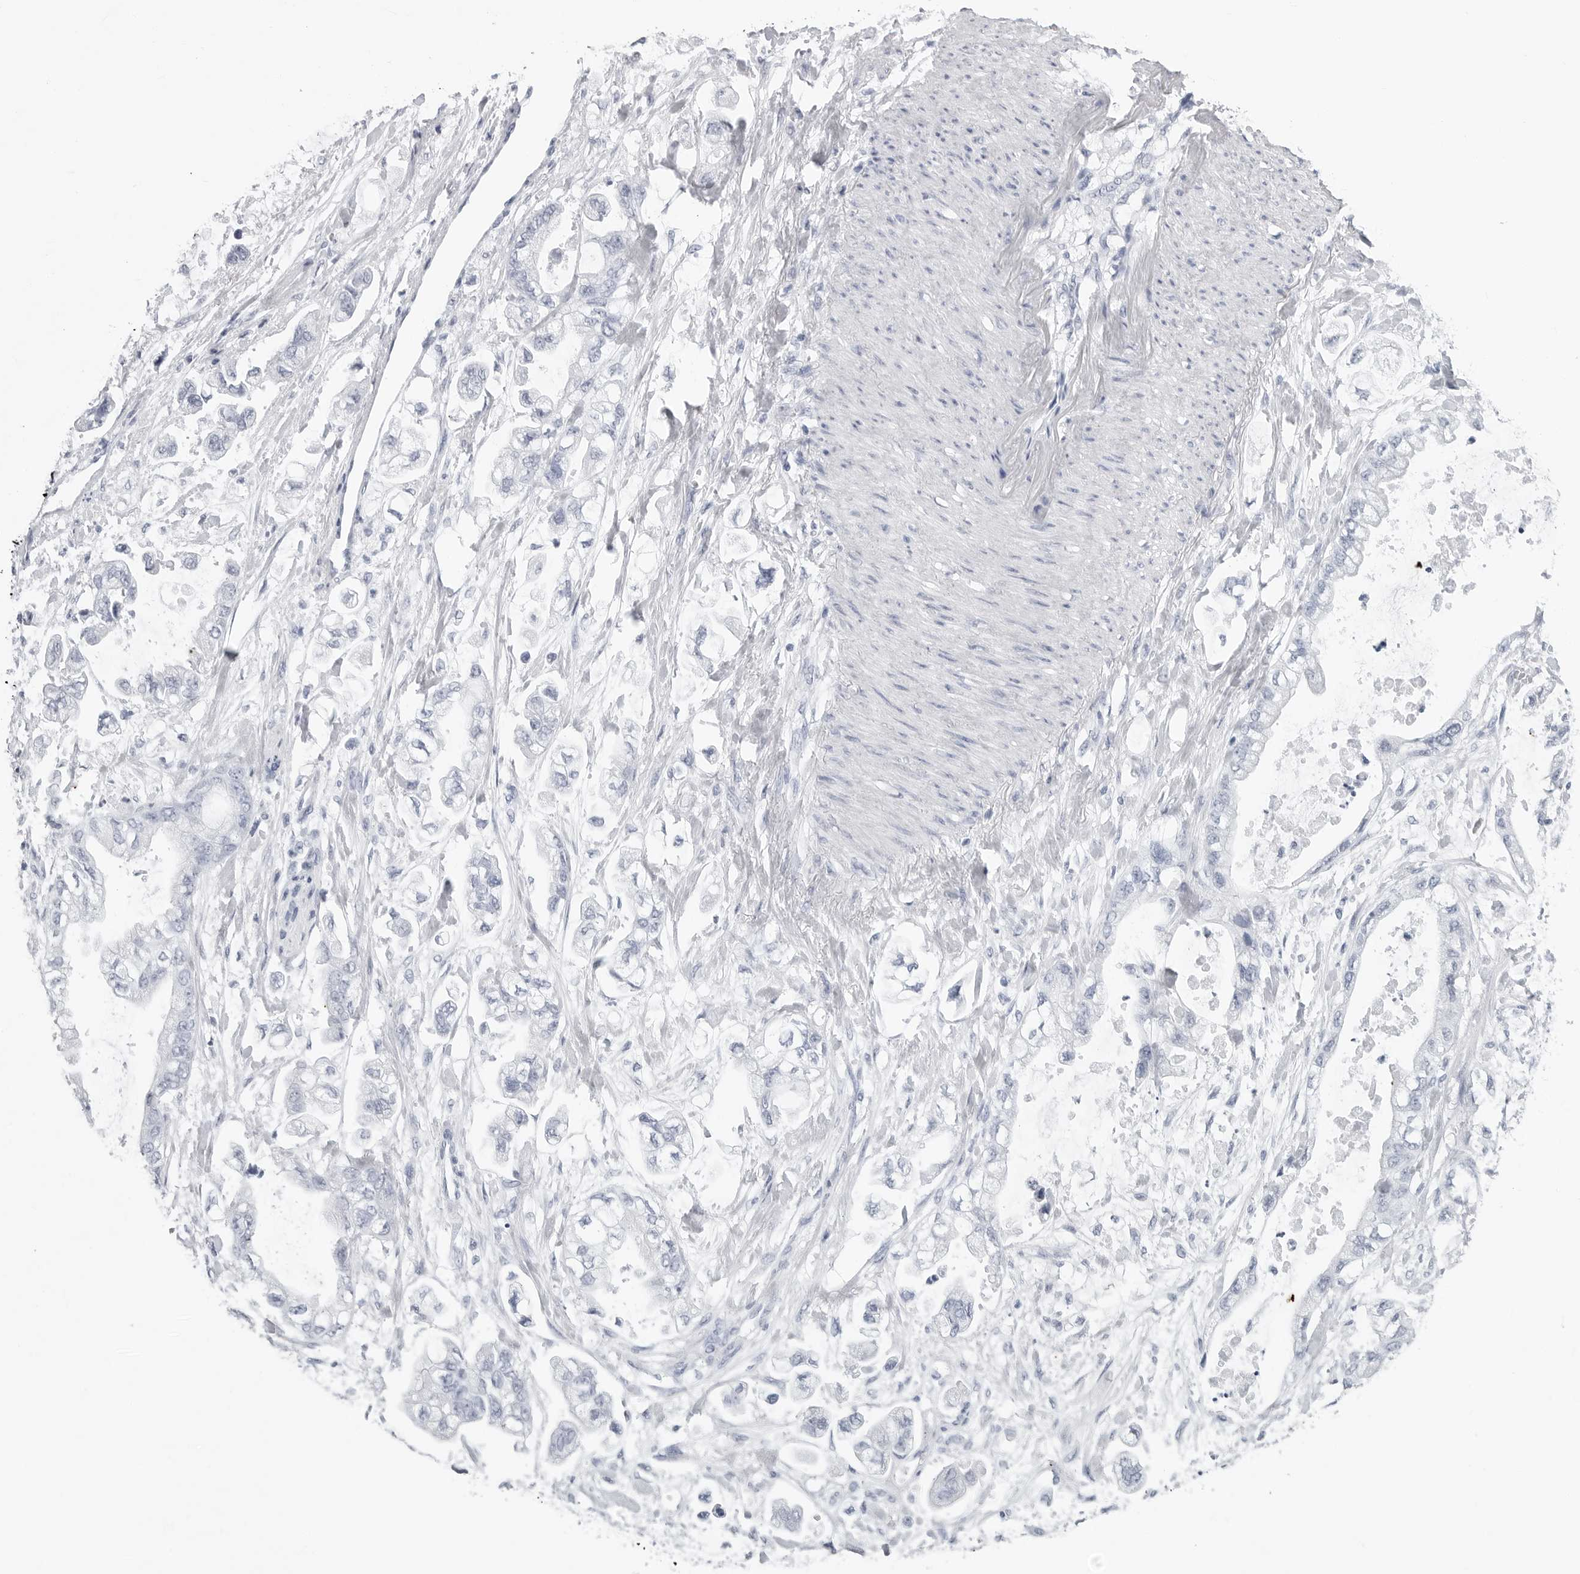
{"staining": {"intensity": "negative", "quantity": "none", "location": "none"}, "tissue": "stomach cancer", "cell_type": "Tumor cells", "image_type": "cancer", "snomed": [{"axis": "morphology", "description": "Normal tissue, NOS"}, {"axis": "morphology", "description": "Adenocarcinoma, NOS"}, {"axis": "topography", "description": "Stomach"}], "caption": "Tumor cells are negative for protein expression in human stomach cancer.", "gene": "CSH1", "patient": {"sex": "male", "age": 62}}